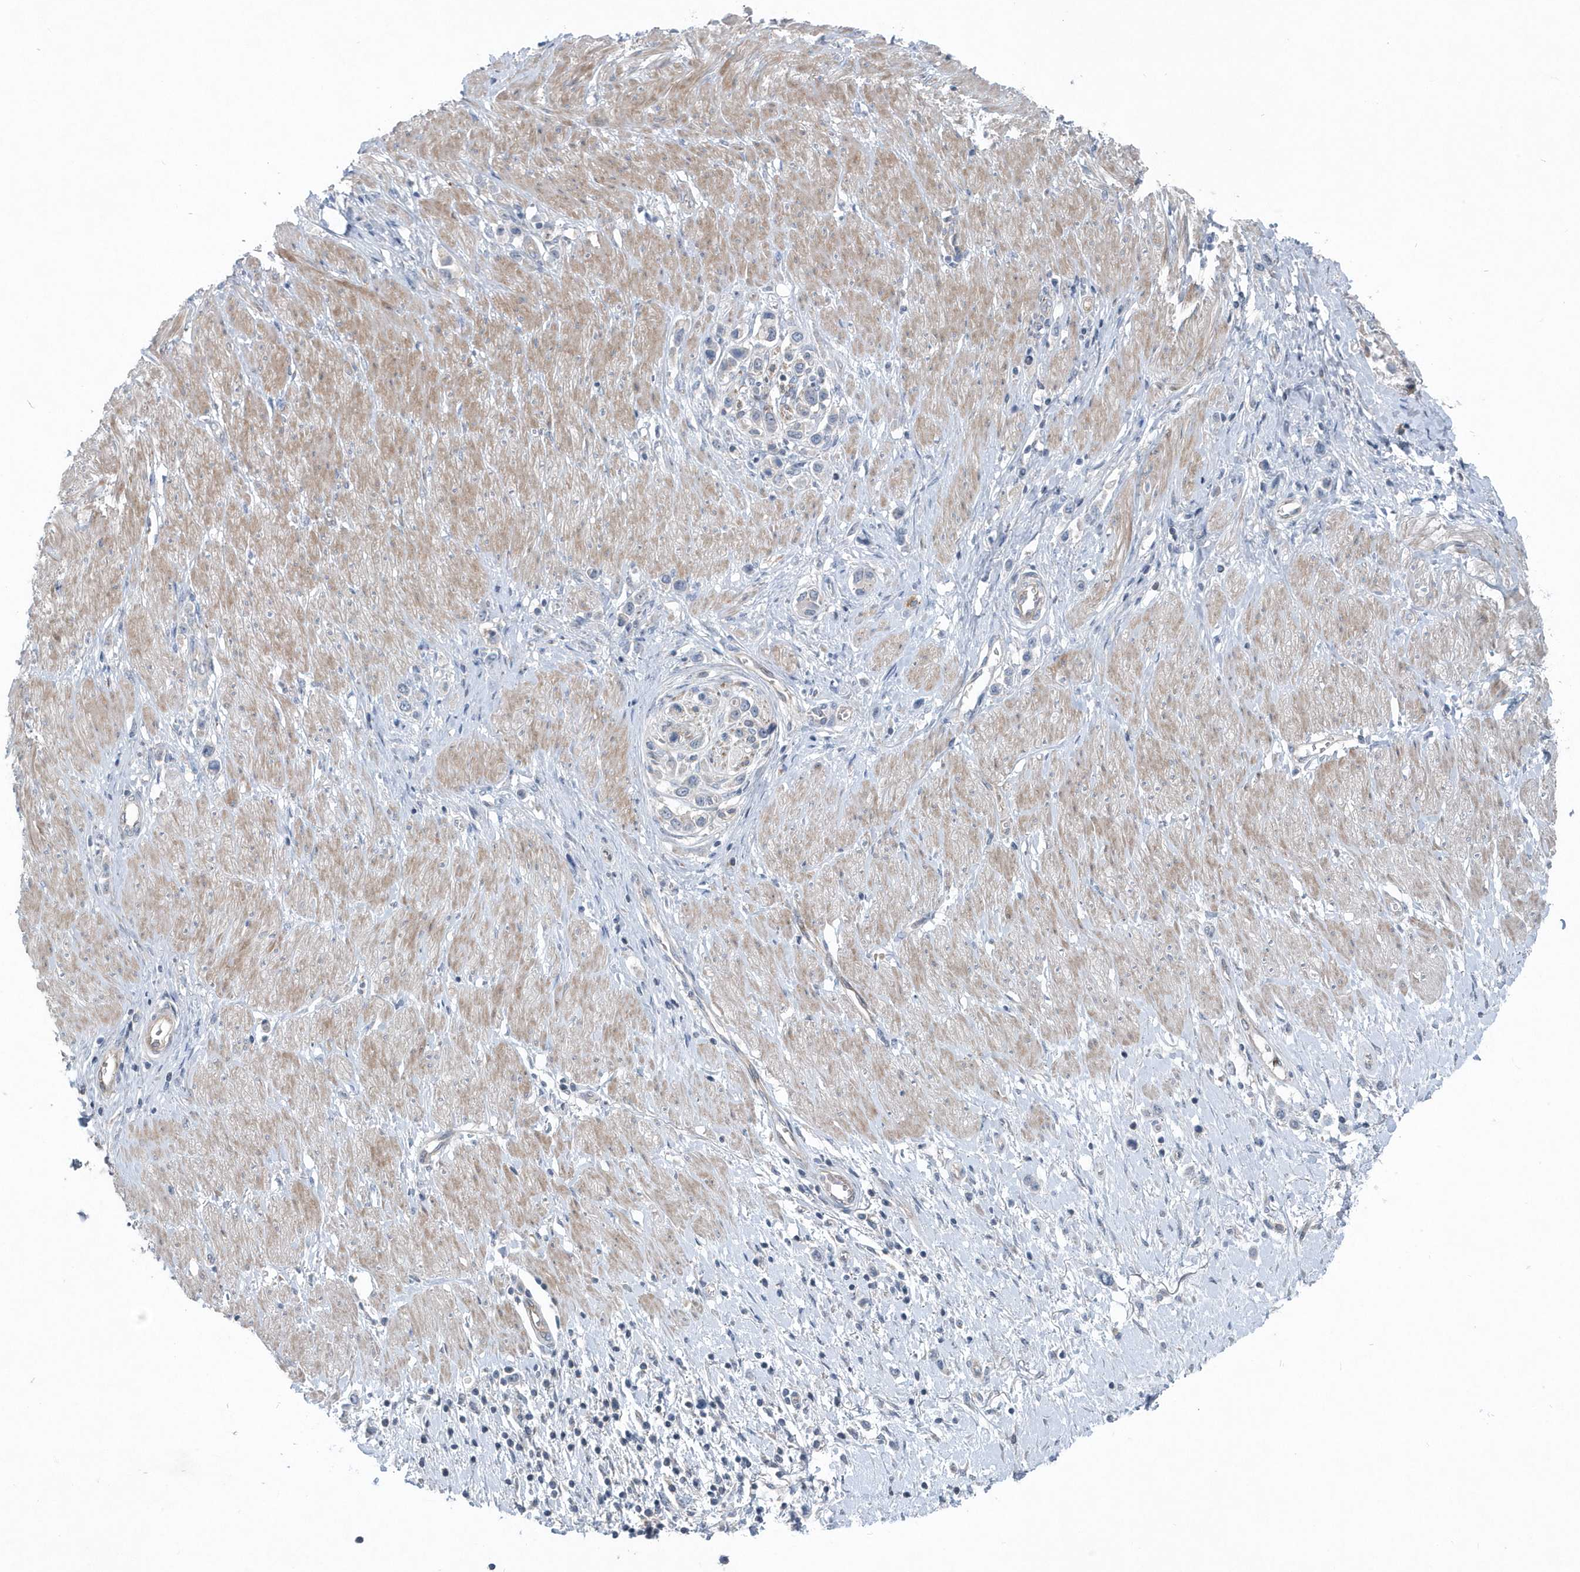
{"staining": {"intensity": "negative", "quantity": "none", "location": "none"}, "tissue": "stomach cancer", "cell_type": "Tumor cells", "image_type": "cancer", "snomed": [{"axis": "morphology", "description": "Normal tissue, NOS"}, {"axis": "morphology", "description": "Adenocarcinoma, NOS"}, {"axis": "topography", "description": "Stomach, upper"}, {"axis": "topography", "description": "Stomach"}], "caption": "High power microscopy photomicrograph of an IHC micrograph of stomach cancer (adenocarcinoma), revealing no significant expression in tumor cells. (DAB (3,3'-diaminobenzidine) immunohistochemistry (IHC) with hematoxylin counter stain).", "gene": "MCC", "patient": {"sex": "female", "age": 65}}